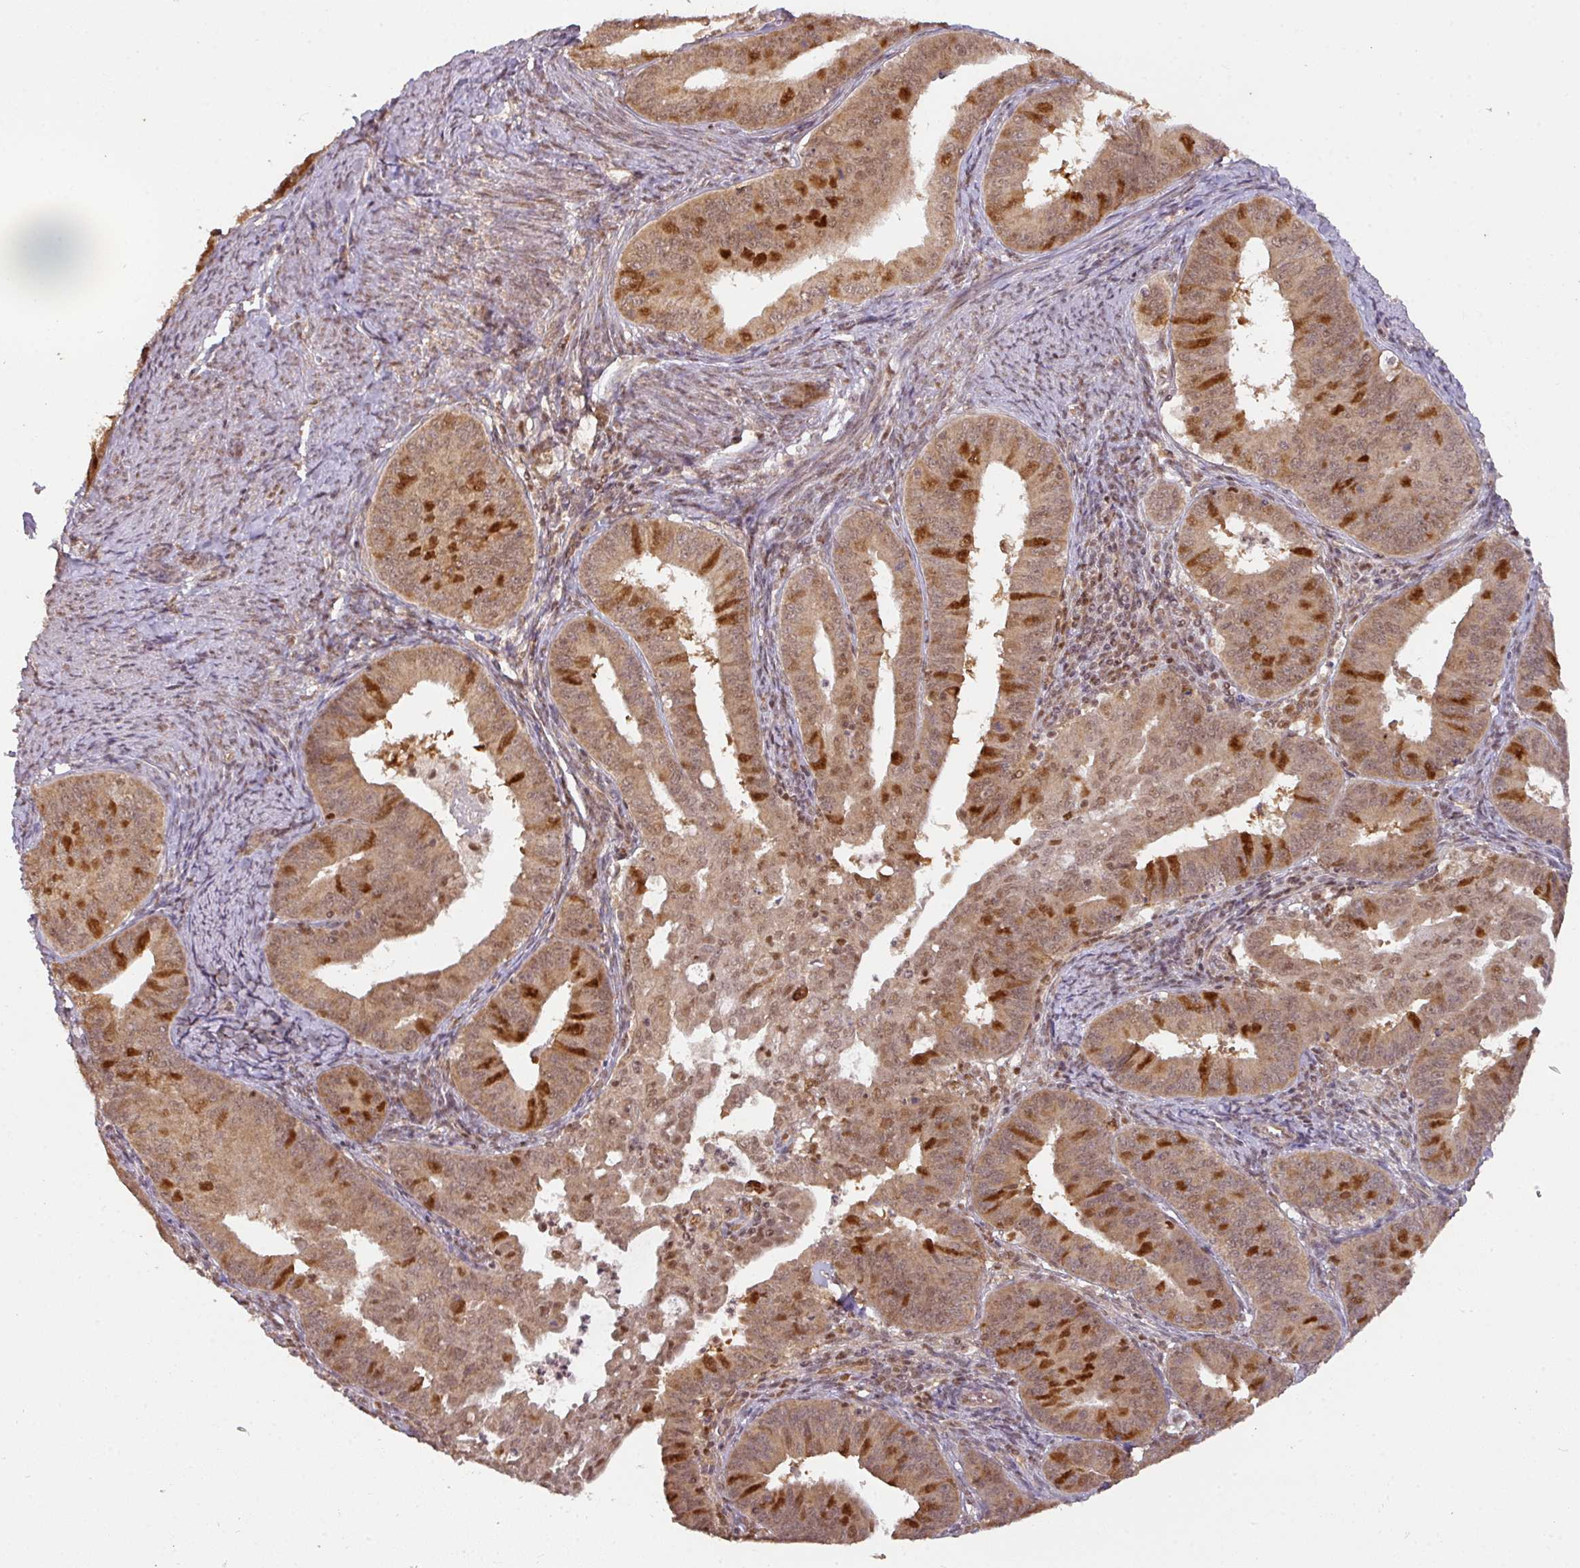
{"staining": {"intensity": "moderate", "quantity": ">75%", "location": "cytoplasmic/membranous,nuclear"}, "tissue": "endometrial cancer", "cell_type": "Tumor cells", "image_type": "cancer", "snomed": [{"axis": "morphology", "description": "Adenocarcinoma, NOS"}, {"axis": "topography", "description": "Endometrium"}], "caption": "Endometrial adenocarcinoma stained with immunohistochemistry (IHC) reveals moderate cytoplasmic/membranous and nuclear positivity in about >75% of tumor cells. Using DAB (brown) and hematoxylin (blue) stains, captured at high magnification using brightfield microscopy.", "gene": "RANBP9", "patient": {"sex": "female", "age": 73}}